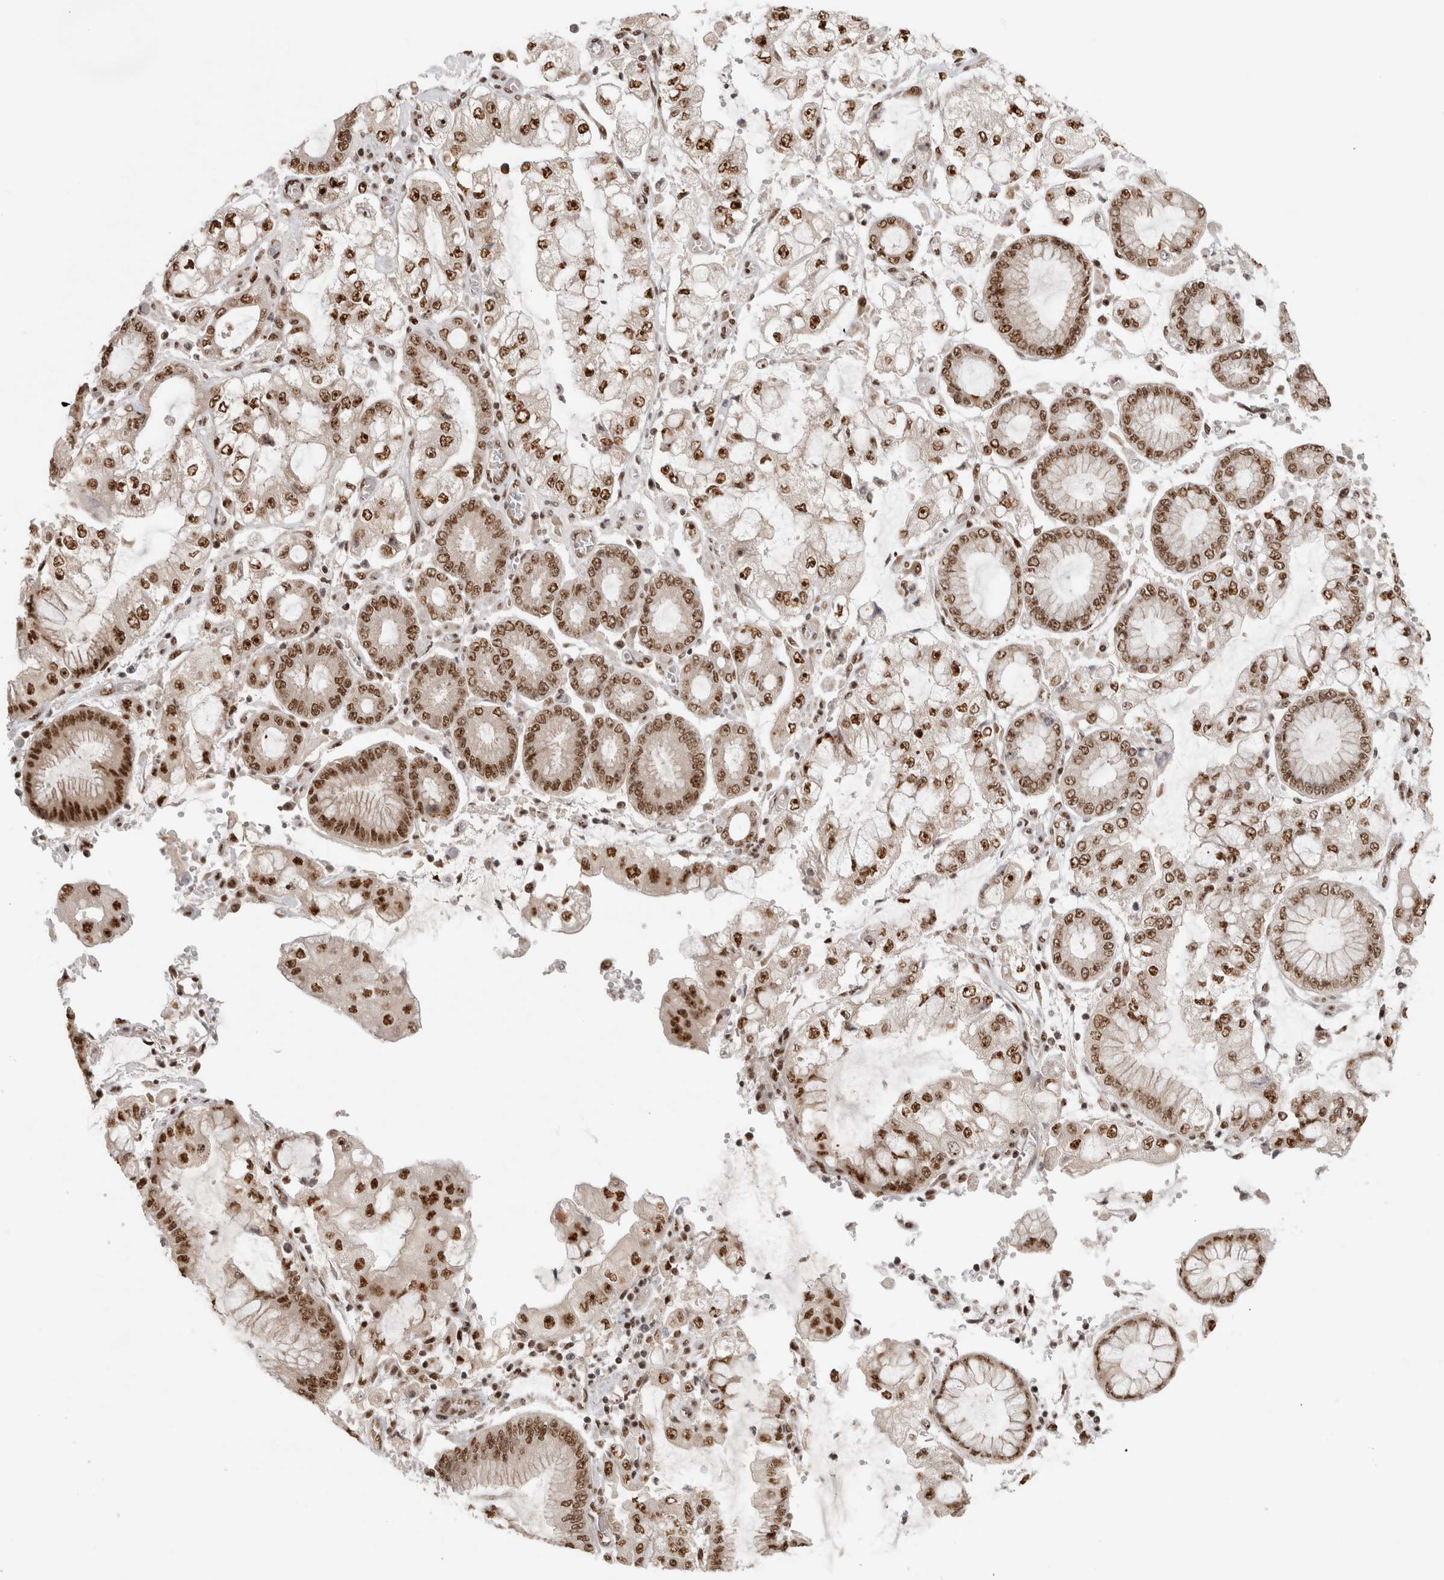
{"staining": {"intensity": "moderate", "quantity": ">75%", "location": "nuclear"}, "tissue": "stomach cancer", "cell_type": "Tumor cells", "image_type": "cancer", "snomed": [{"axis": "morphology", "description": "Adenocarcinoma, NOS"}, {"axis": "topography", "description": "Stomach"}], "caption": "Protein staining demonstrates moderate nuclear expression in about >75% of tumor cells in stomach cancer (adenocarcinoma).", "gene": "EBNA1BP2", "patient": {"sex": "male", "age": 76}}